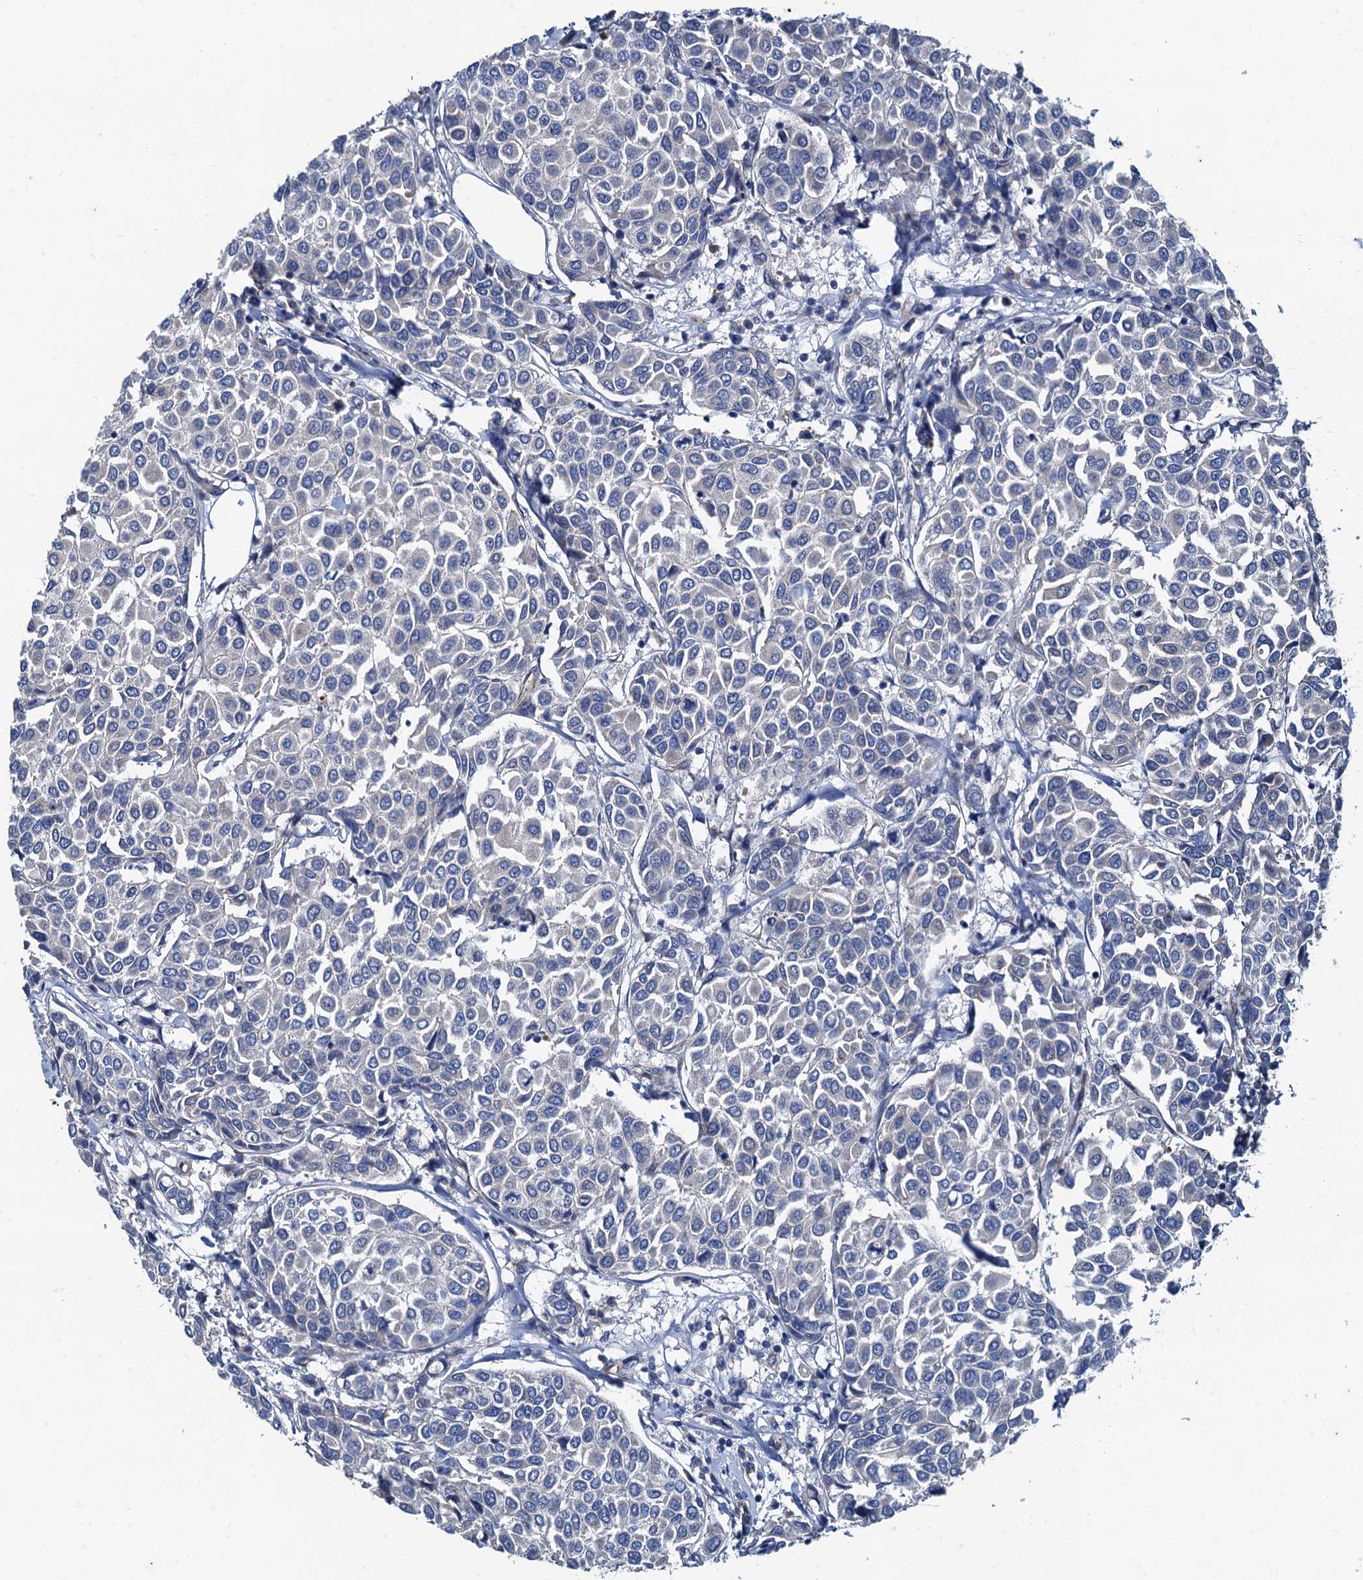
{"staining": {"intensity": "negative", "quantity": "none", "location": "none"}, "tissue": "breast cancer", "cell_type": "Tumor cells", "image_type": "cancer", "snomed": [{"axis": "morphology", "description": "Duct carcinoma"}, {"axis": "topography", "description": "Breast"}], "caption": "Immunohistochemical staining of human breast cancer (invasive ductal carcinoma) displays no significant positivity in tumor cells.", "gene": "NGRN", "patient": {"sex": "female", "age": 55}}